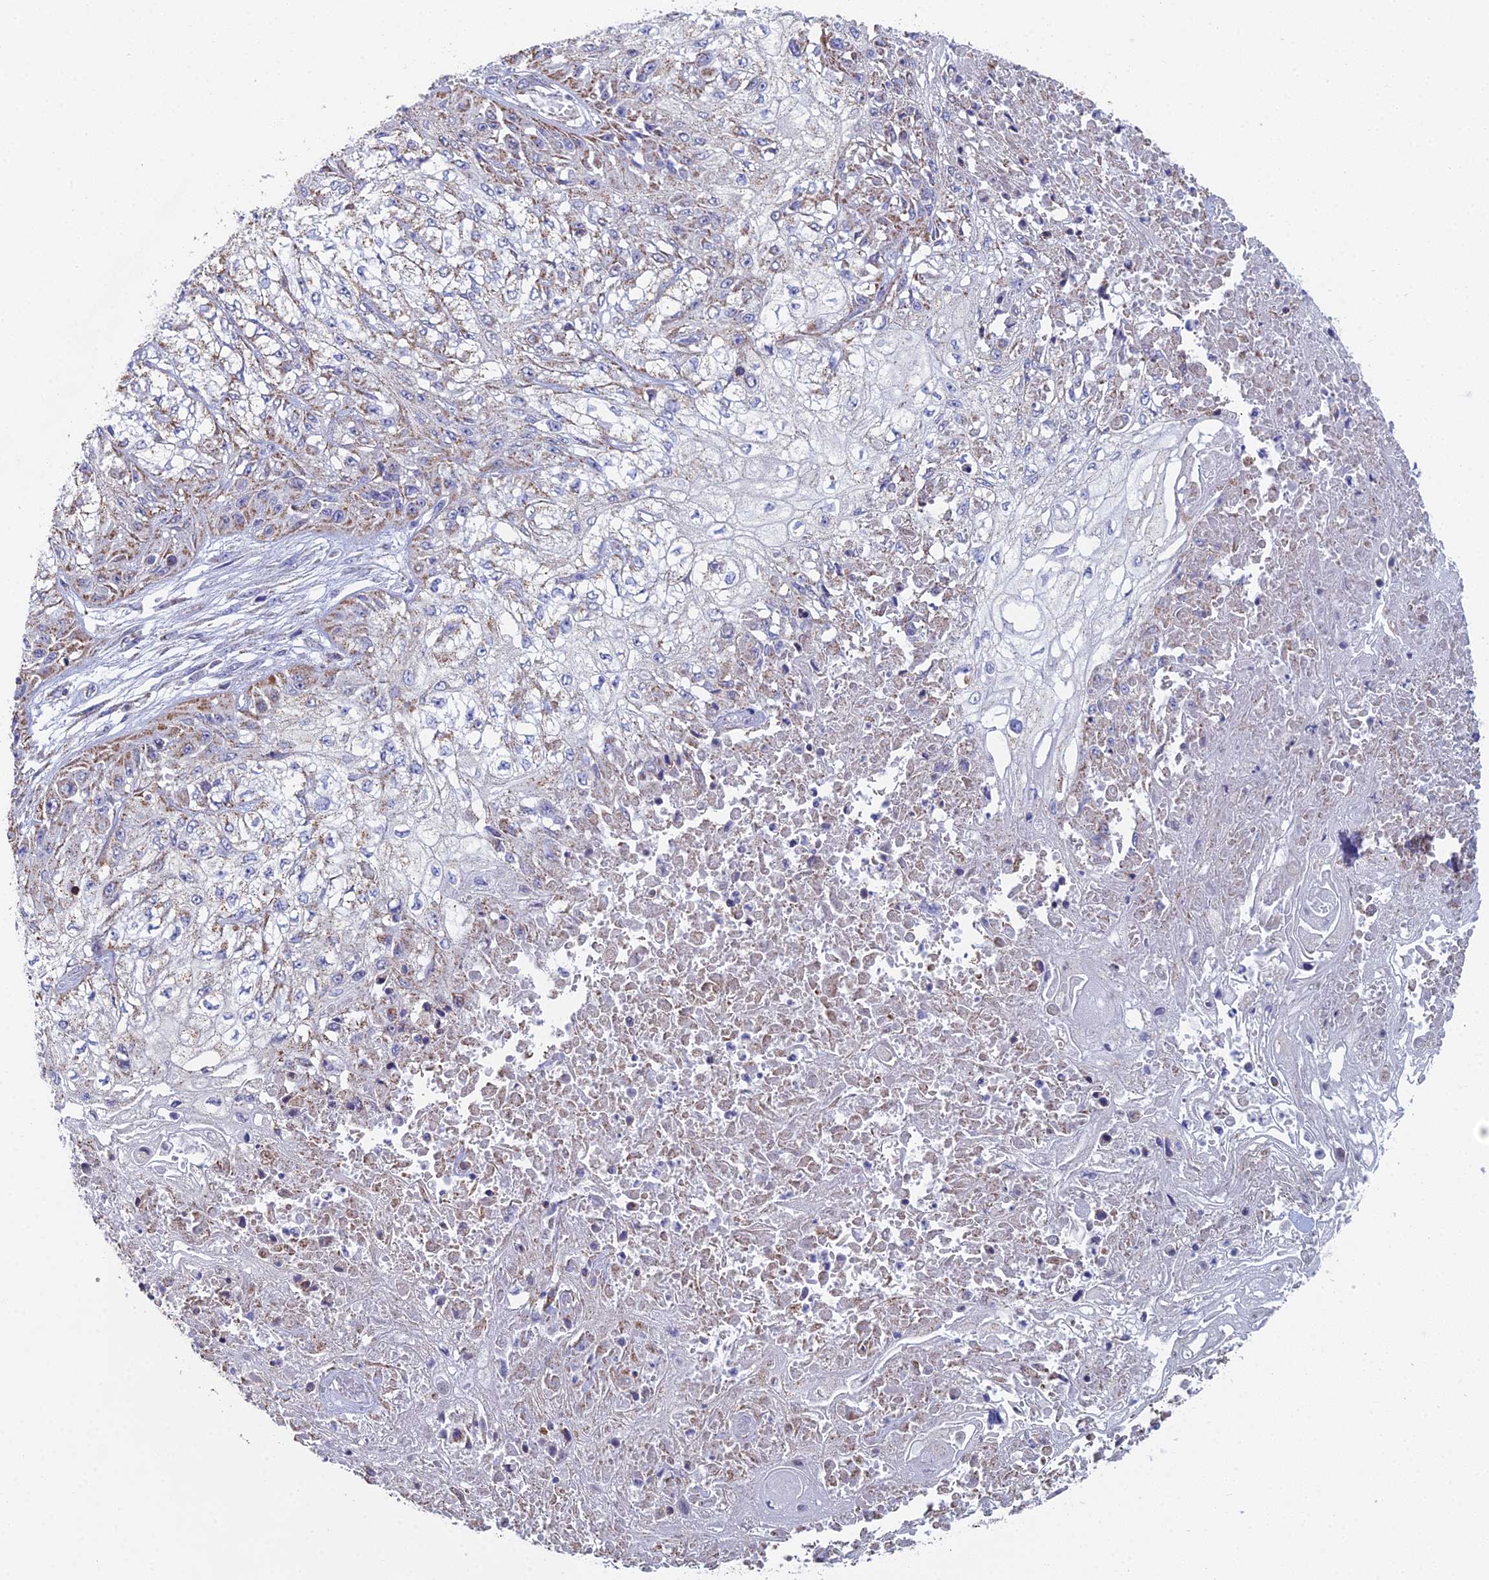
{"staining": {"intensity": "weak", "quantity": "25%-75%", "location": "cytoplasmic/membranous"}, "tissue": "skin cancer", "cell_type": "Tumor cells", "image_type": "cancer", "snomed": [{"axis": "morphology", "description": "Squamous cell carcinoma, NOS"}, {"axis": "morphology", "description": "Squamous cell carcinoma, metastatic, NOS"}, {"axis": "topography", "description": "Skin"}, {"axis": "topography", "description": "Lymph node"}], "caption": "IHC histopathology image of human skin cancer (metastatic squamous cell carcinoma) stained for a protein (brown), which exhibits low levels of weak cytoplasmic/membranous expression in about 25%-75% of tumor cells.", "gene": "SPOCK2", "patient": {"sex": "male", "age": 75}}